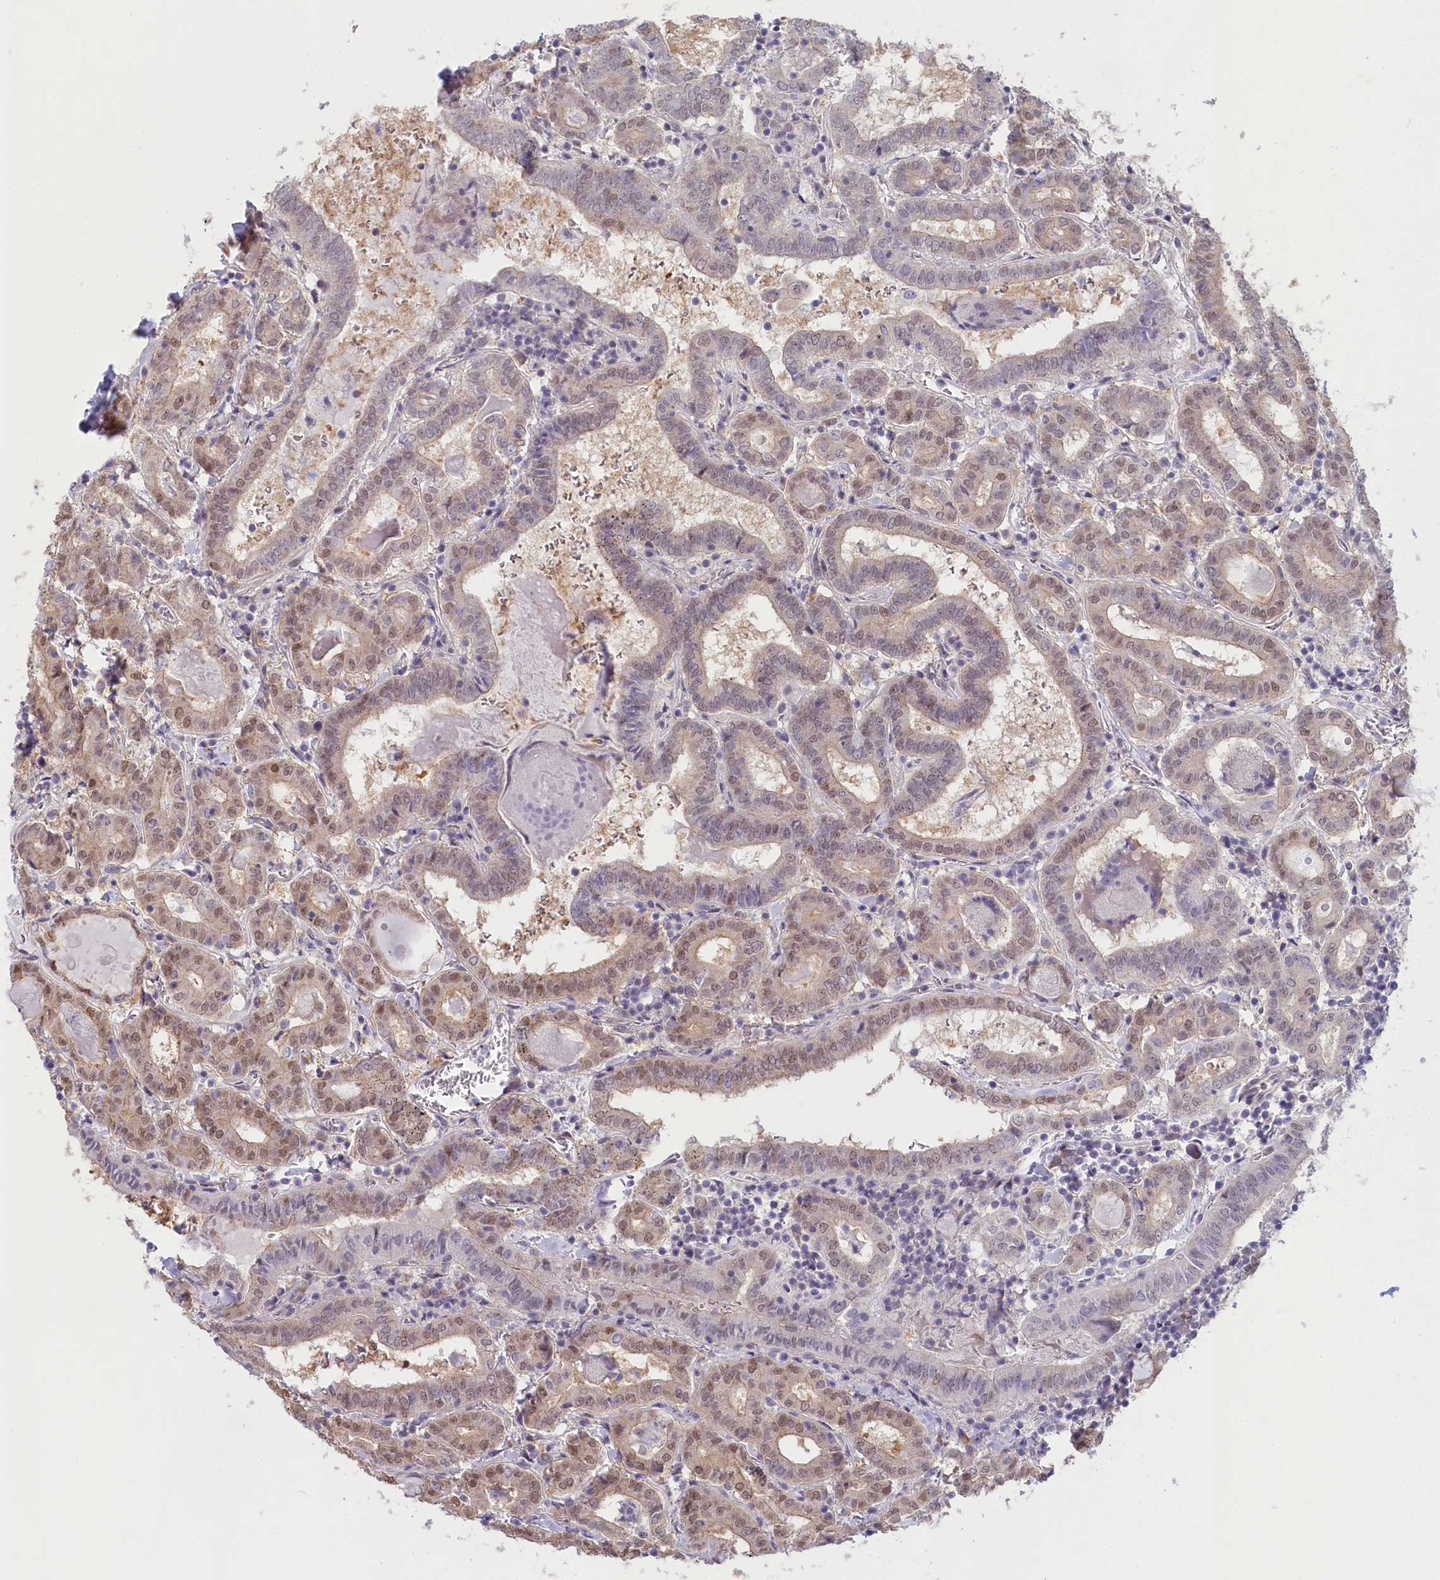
{"staining": {"intensity": "moderate", "quantity": "25%-75%", "location": "nuclear"}, "tissue": "thyroid cancer", "cell_type": "Tumor cells", "image_type": "cancer", "snomed": [{"axis": "morphology", "description": "Papillary adenocarcinoma, NOS"}, {"axis": "topography", "description": "Thyroid gland"}], "caption": "Protein positivity by immunohistochemistry (IHC) shows moderate nuclear positivity in approximately 25%-75% of tumor cells in thyroid cancer. (brown staining indicates protein expression, while blue staining denotes nuclei).", "gene": "C19orf44", "patient": {"sex": "female", "age": 72}}